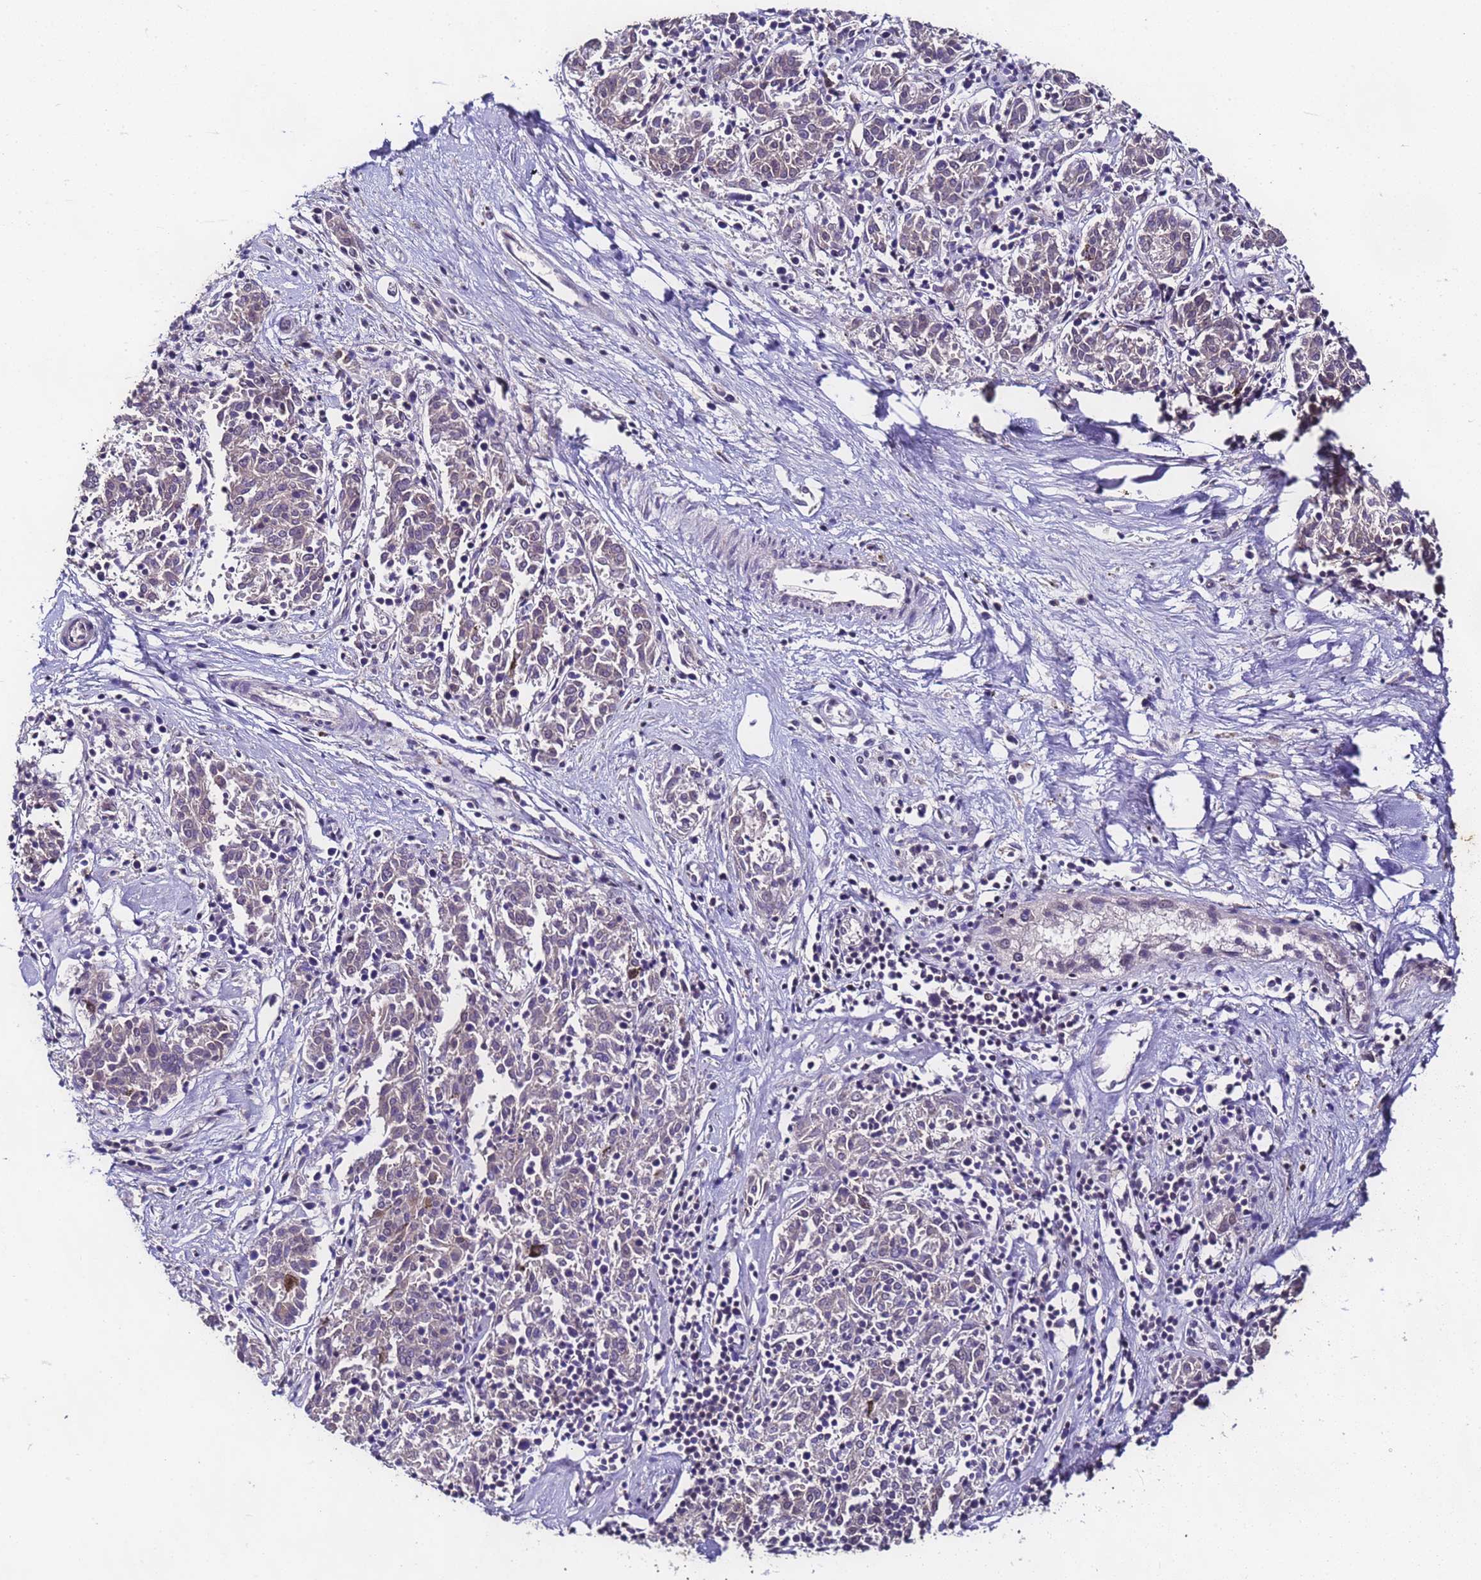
{"staining": {"intensity": "weak", "quantity": "25%-75%", "location": "nuclear"}, "tissue": "melanoma", "cell_type": "Tumor cells", "image_type": "cancer", "snomed": [{"axis": "morphology", "description": "Malignant melanoma, NOS"}, {"axis": "topography", "description": "Skin"}], "caption": "Immunohistochemistry (IHC) of human melanoma exhibits low levels of weak nuclear positivity in about 25%-75% of tumor cells. (DAB IHC with brightfield microscopy, high magnification).", "gene": "FNBP4", "patient": {"sex": "female", "age": 72}}